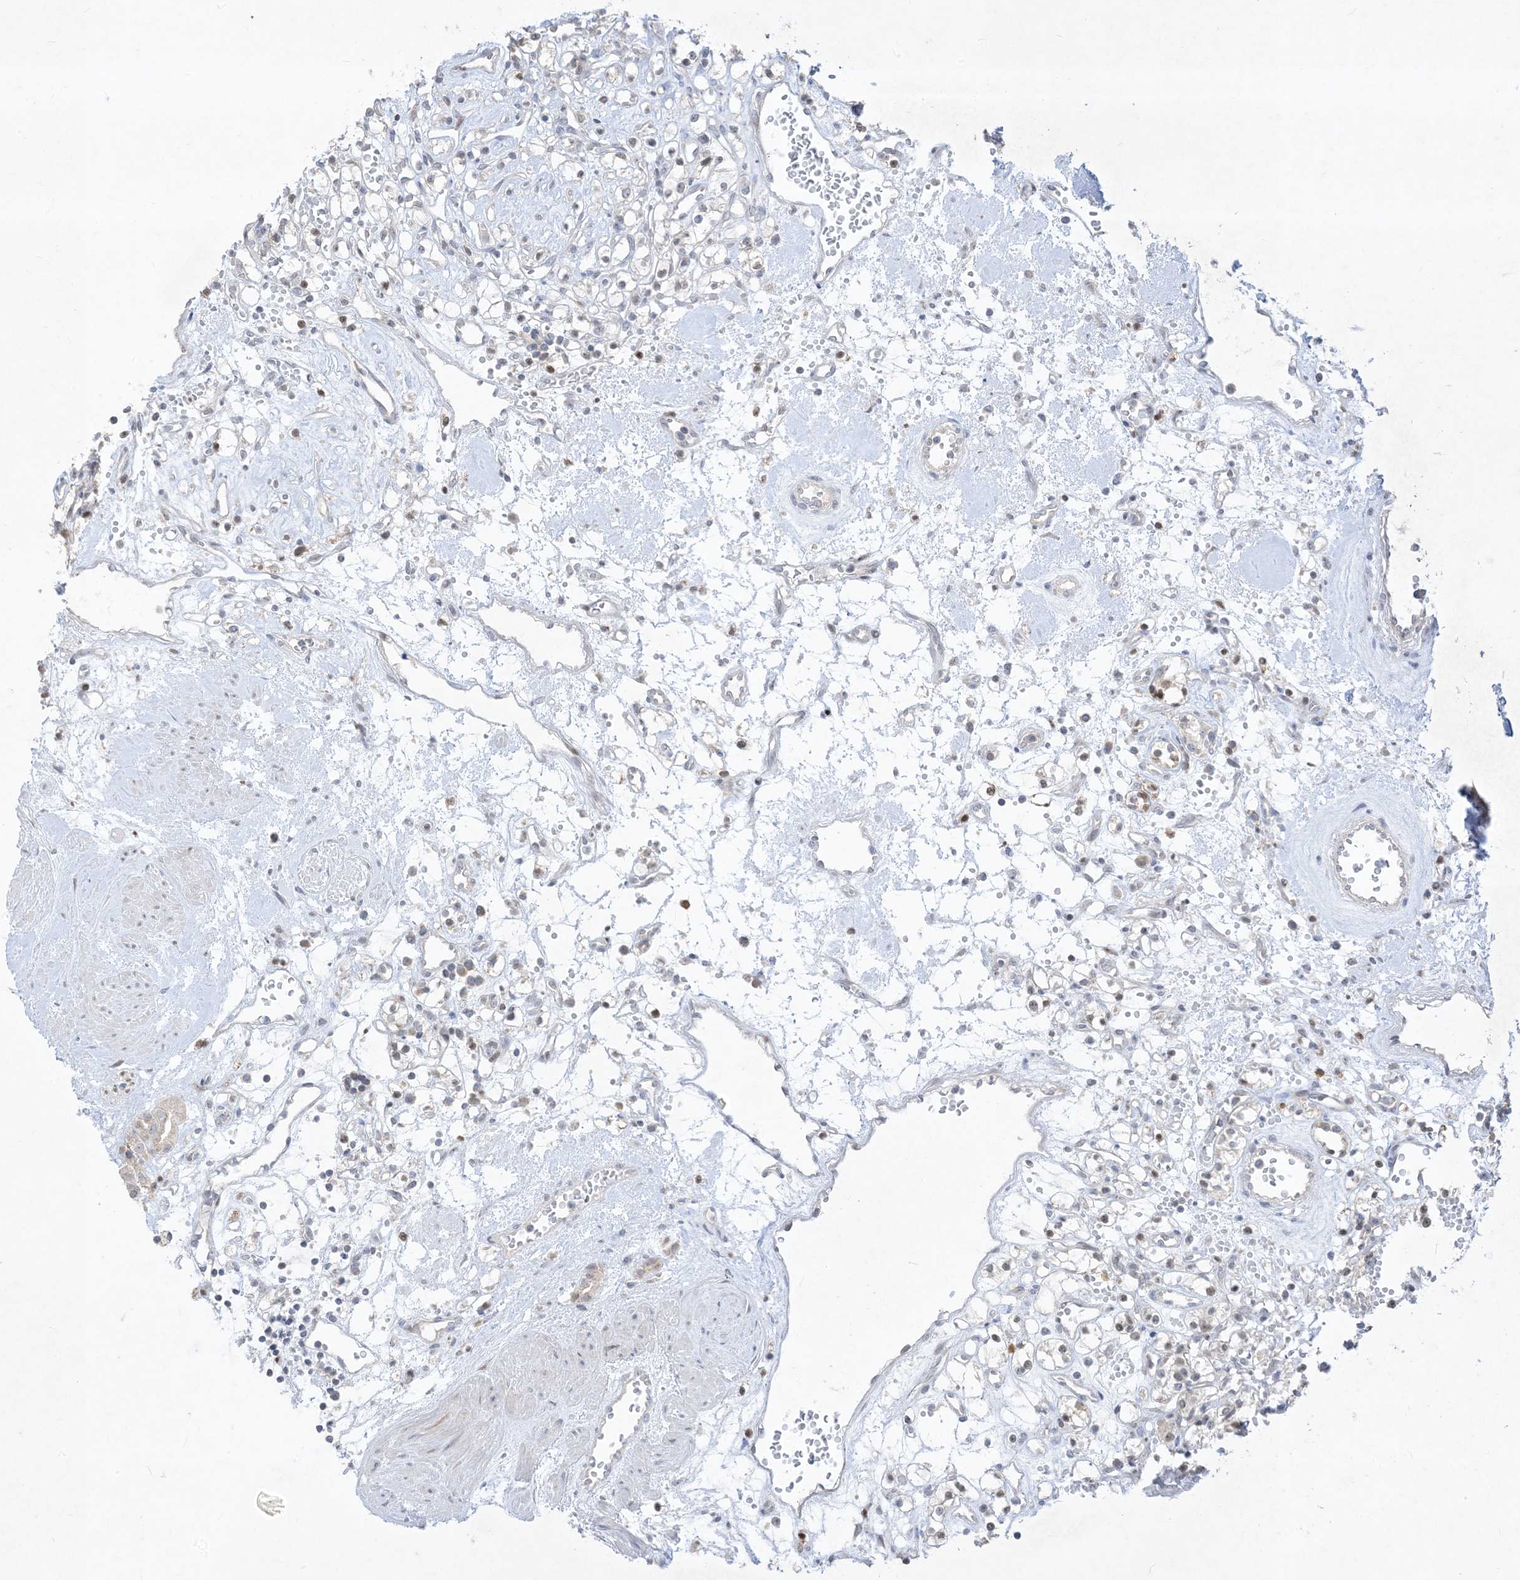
{"staining": {"intensity": "negative", "quantity": "none", "location": "none"}, "tissue": "renal cancer", "cell_type": "Tumor cells", "image_type": "cancer", "snomed": [{"axis": "morphology", "description": "Adenocarcinoma, NOS"}, {"axis": "topography", "description": "Kidney"}], "caption": "Renal cancer was stained to show a protein in brown. There is no significant staining in tumor cells.", "gene": "BHLHE40", "patient": {"sex": "female", "age": 59}}